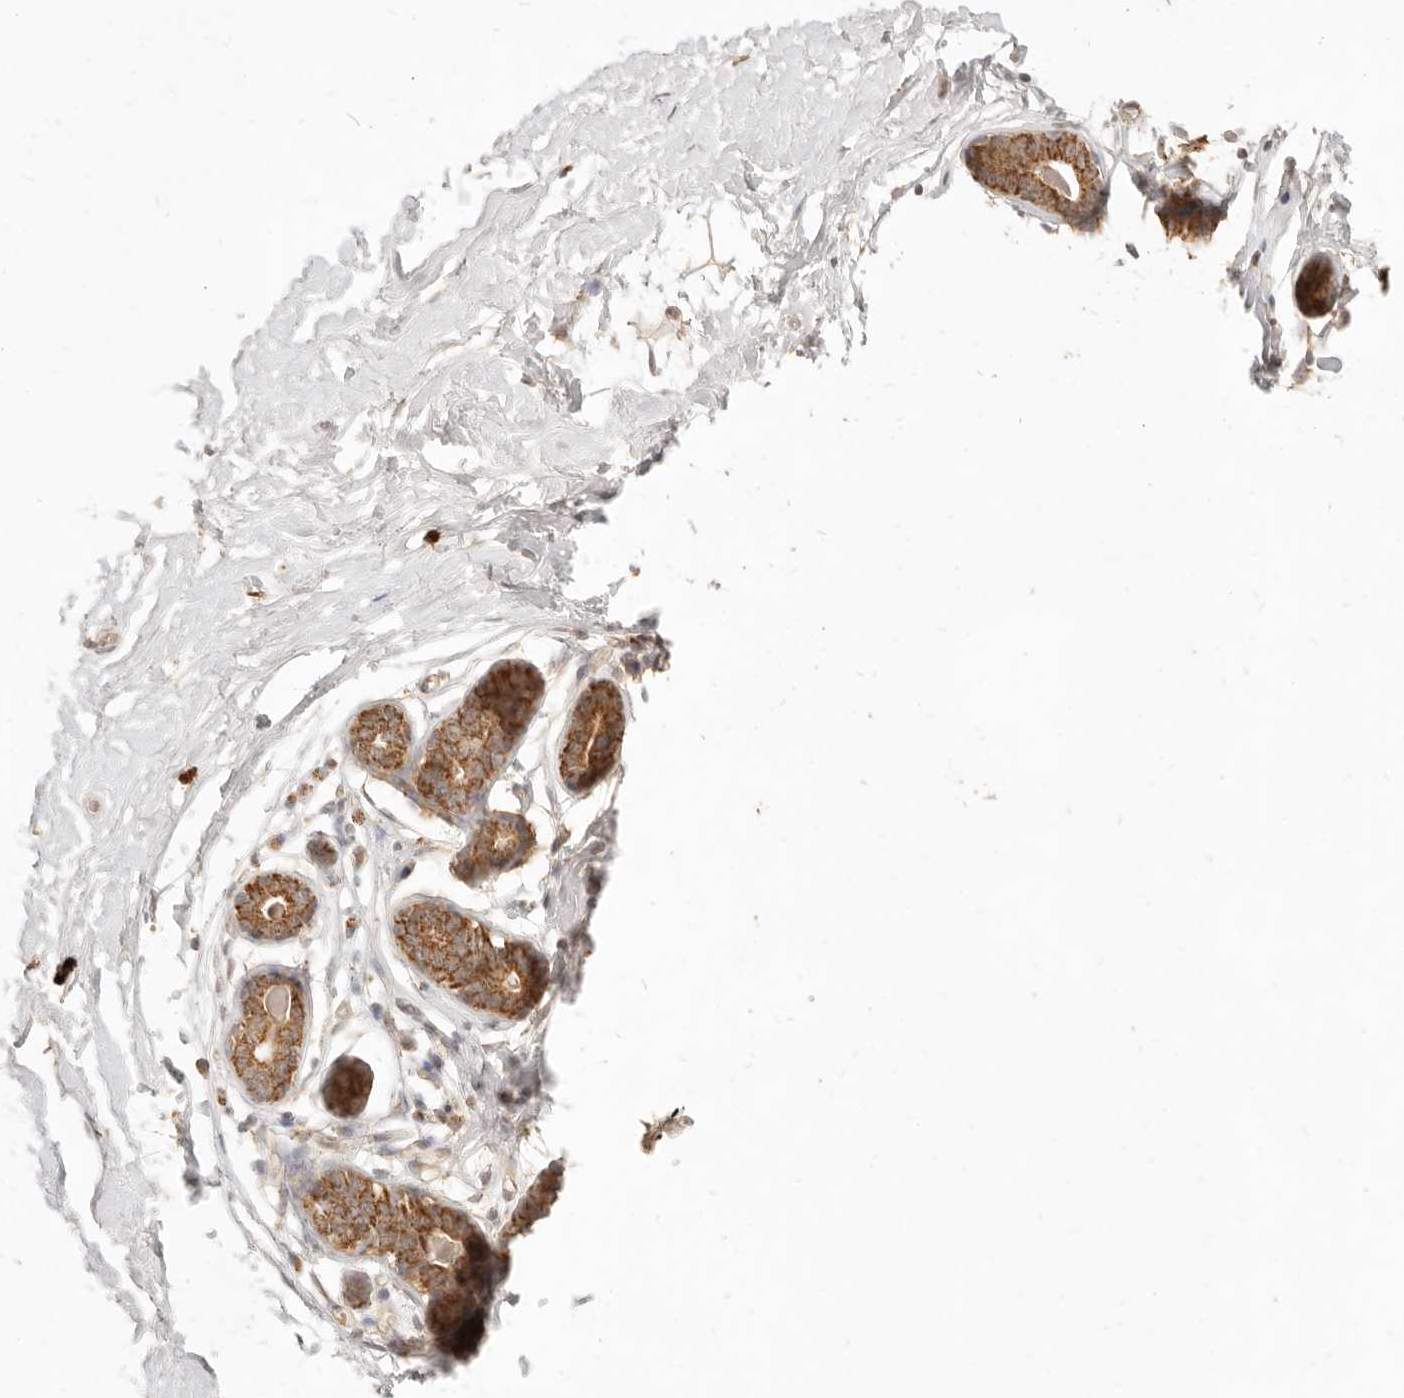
{"staining": {"intensity": "moderate", "quantity": "<25%", "location": "nuclear"}, "tissue": "breast", "cell_type": "Adipocytes", "image_type": "normal", "snomed": [{"axis": "morphology", "description": "Normal tissue, NOS"}, {"axis": "morphology", "description": "Adenoma, NOS"}, {"axis": "topography", "description": "Breast"}], "caption": "Immunohistochemistry (IHC) of unremarkable breast exhibits low levels of moderate nuclear positivity in approximately <25% of adipocytes.", "gene": "CPLANE2", "patient": {"sex": "female", "age": 23}}